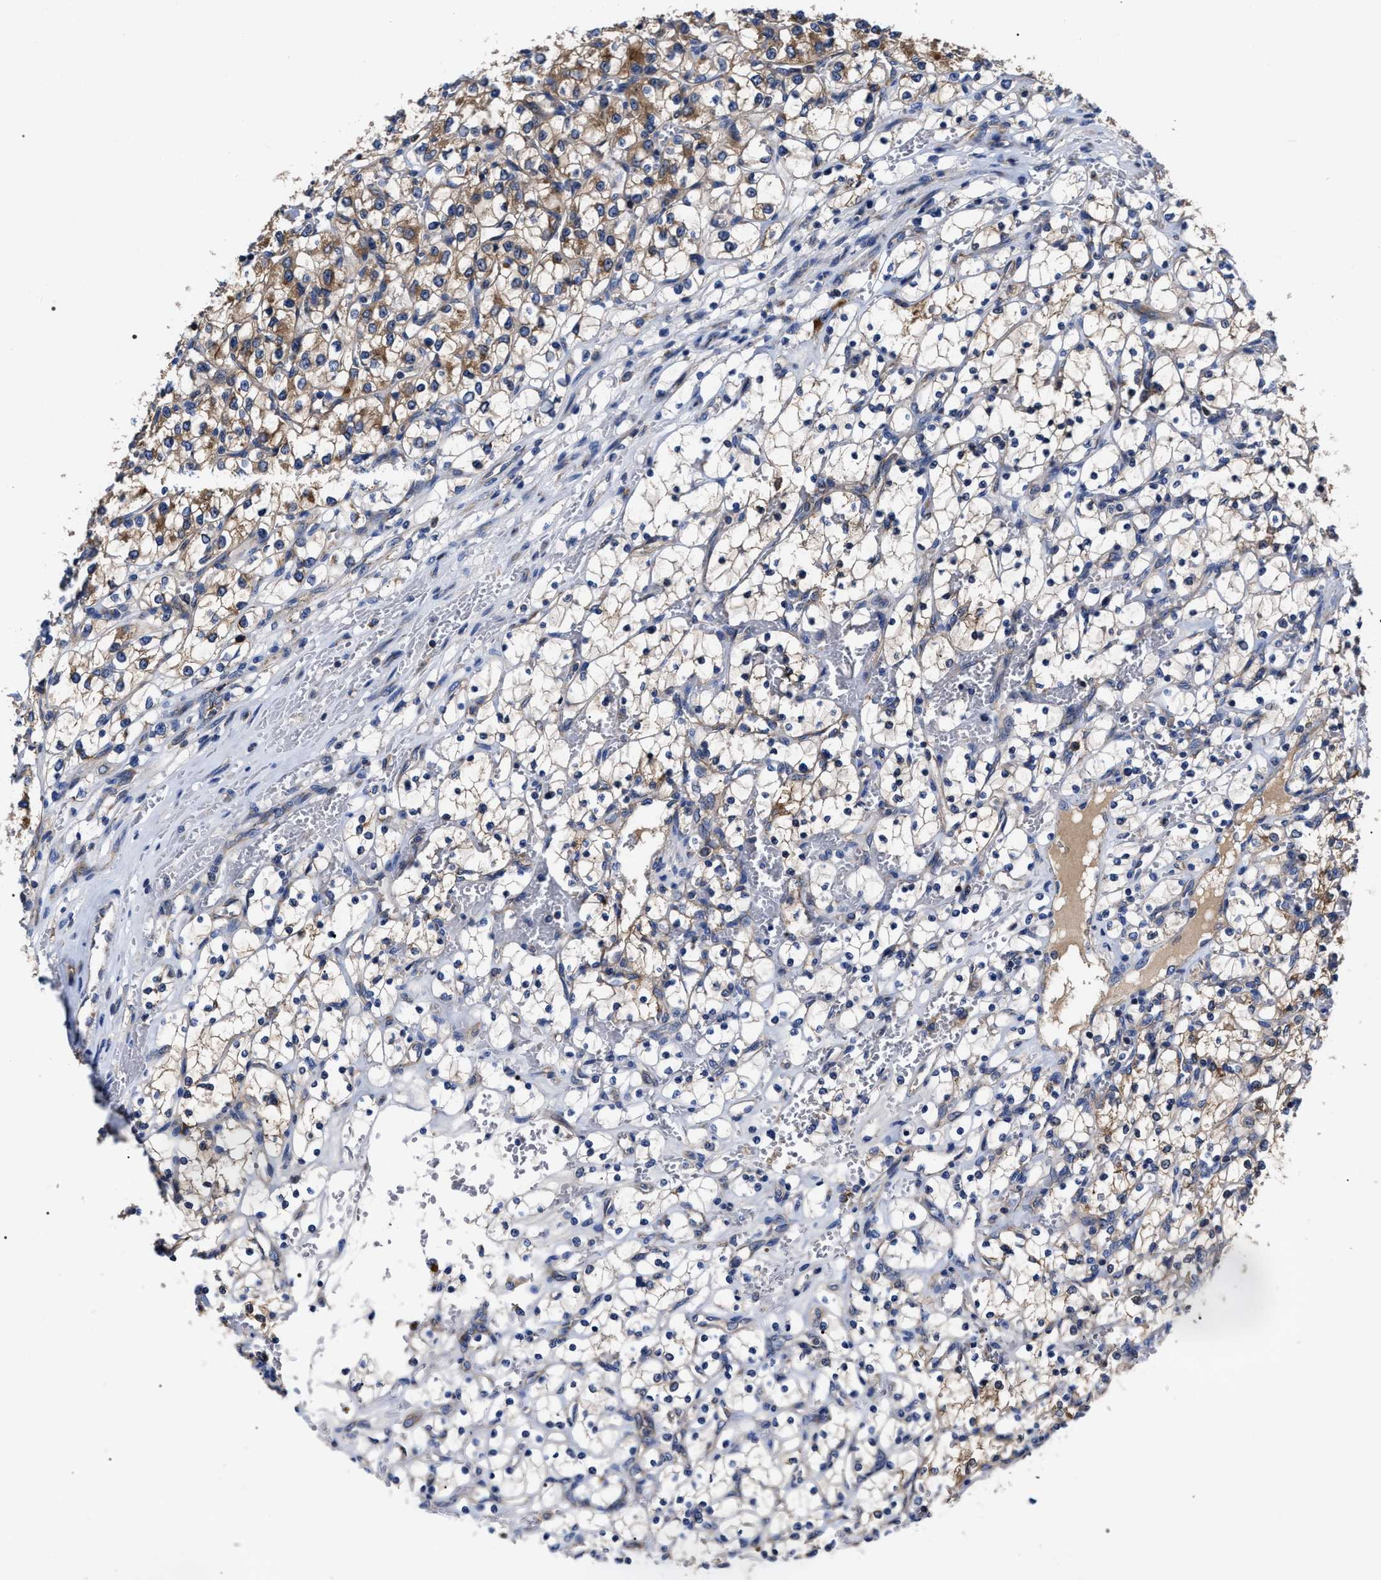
{"staining": {"intensity": "moderate", "quantity": "25%-75%", "location": "cytoplasmic/membranous"}, "tissue": "renal cancer", "cell_type": "Tumor cells", "image_type": "cancer", "snomed": [{"axis": "morphology", "description": "Adenocarcinoma, NOS"}, {"axis": "topography", "description": "Kidney"}], "caption": "Renal adenocarcinoma stained for a protein (brown) reveals moderate cytoplasmic/membranous positive expression in about 25%-75% of tumor cells.", "gene": "MACC1", "patient": {"sex": "female", "age": 69}}